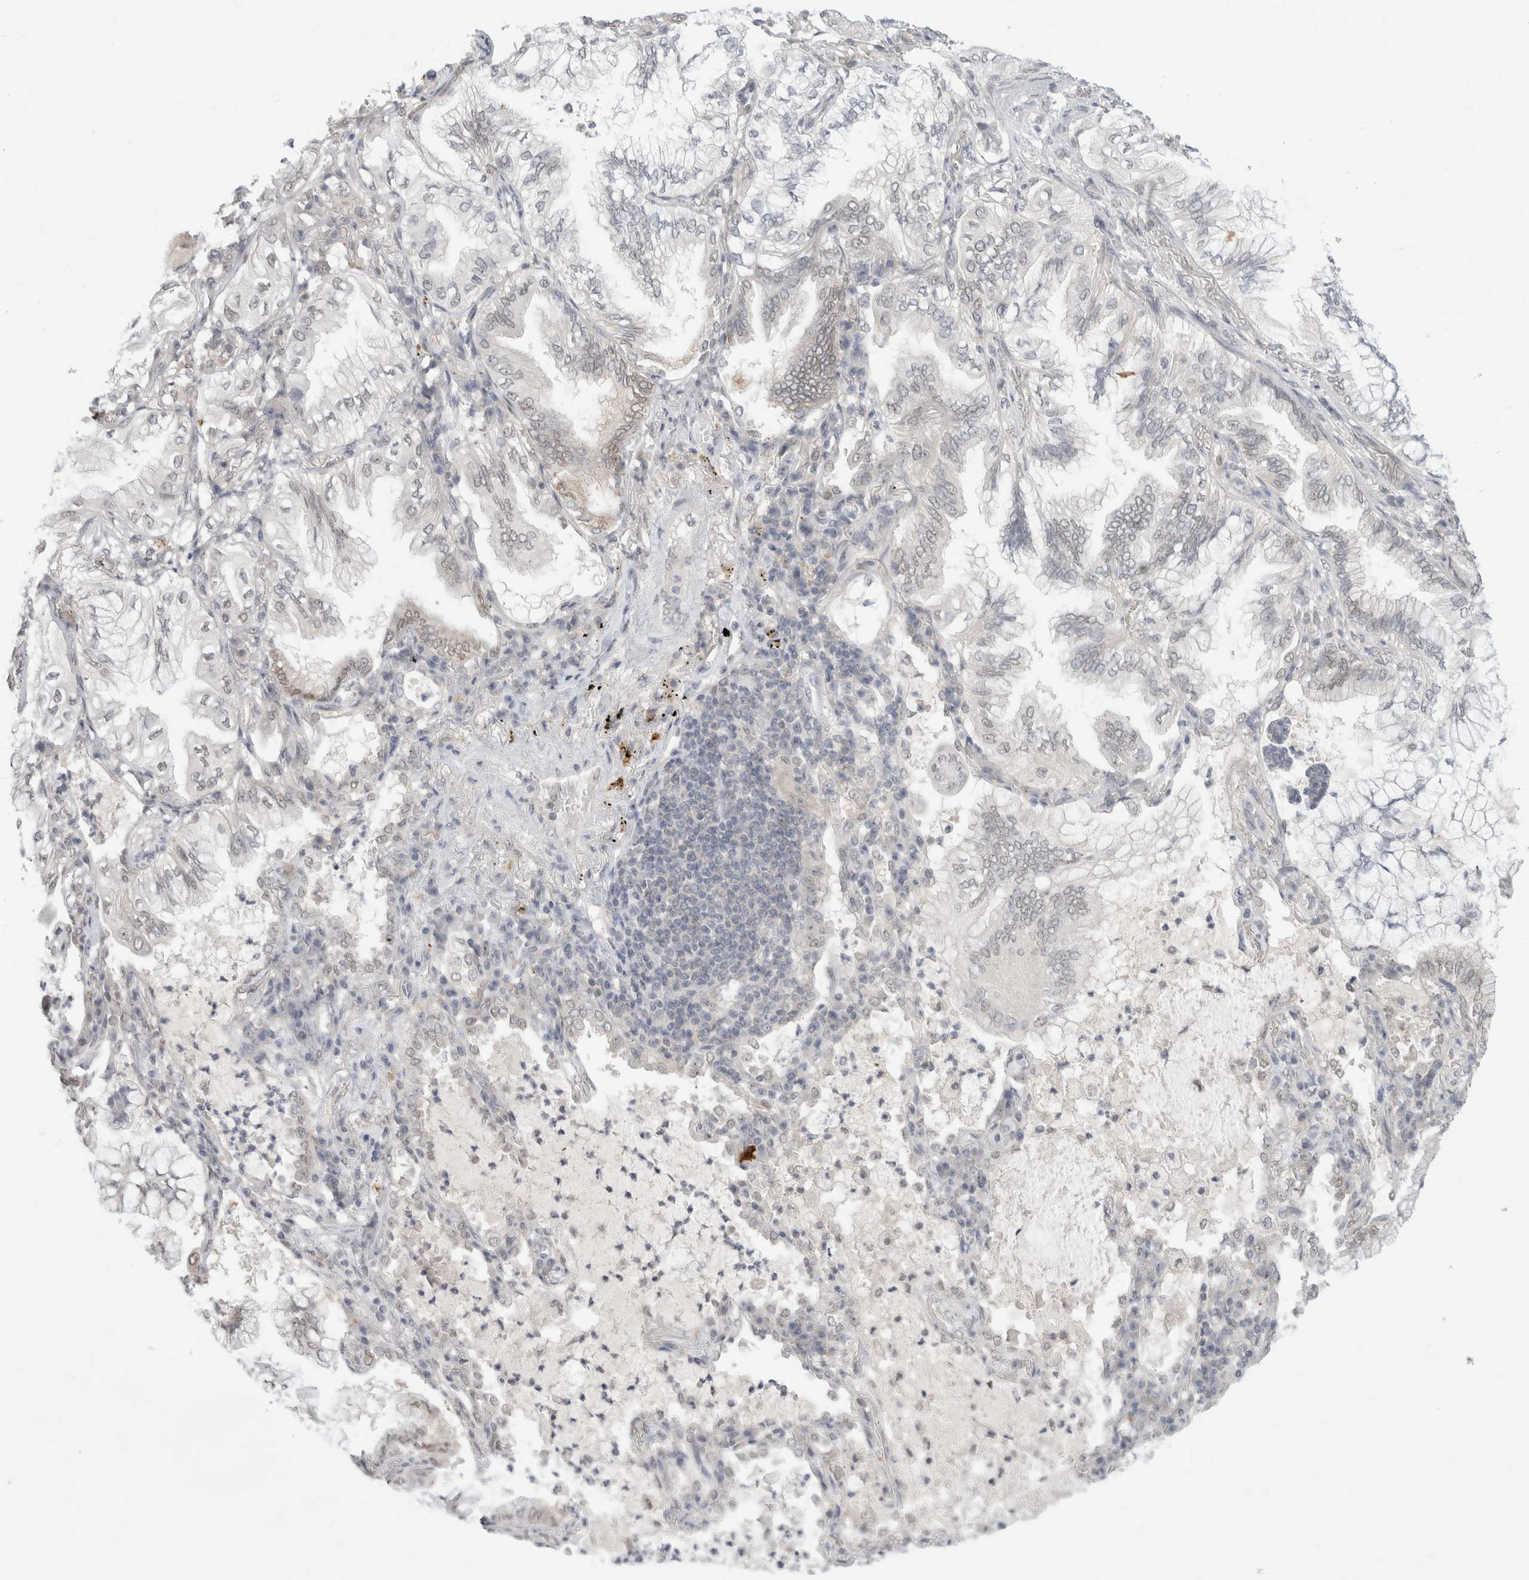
{"staining": {"intensity": "negative", "quantity": "none", "location": "none"}, "tissue": "lung cancer", "cell_type": "Tumor cells", "image_type": "cancer", "snomed": [{"axis": "morphology", "description": "Adenocarcinoma, NOS"}, {"axis": "topography", "description": "Lung"}], "caption": "An immunohistochemistry (IHC) micrograph of lung cancer is shown. There is no staining in tumor cells of lung cancer. Brightfield microscopy of immunohistochemistry stained with DAB (brown) and hematoxylin (blue), captured at high magnification.", "gene": "FBXO42", "patient": {"sex": "female", "age": 70}}